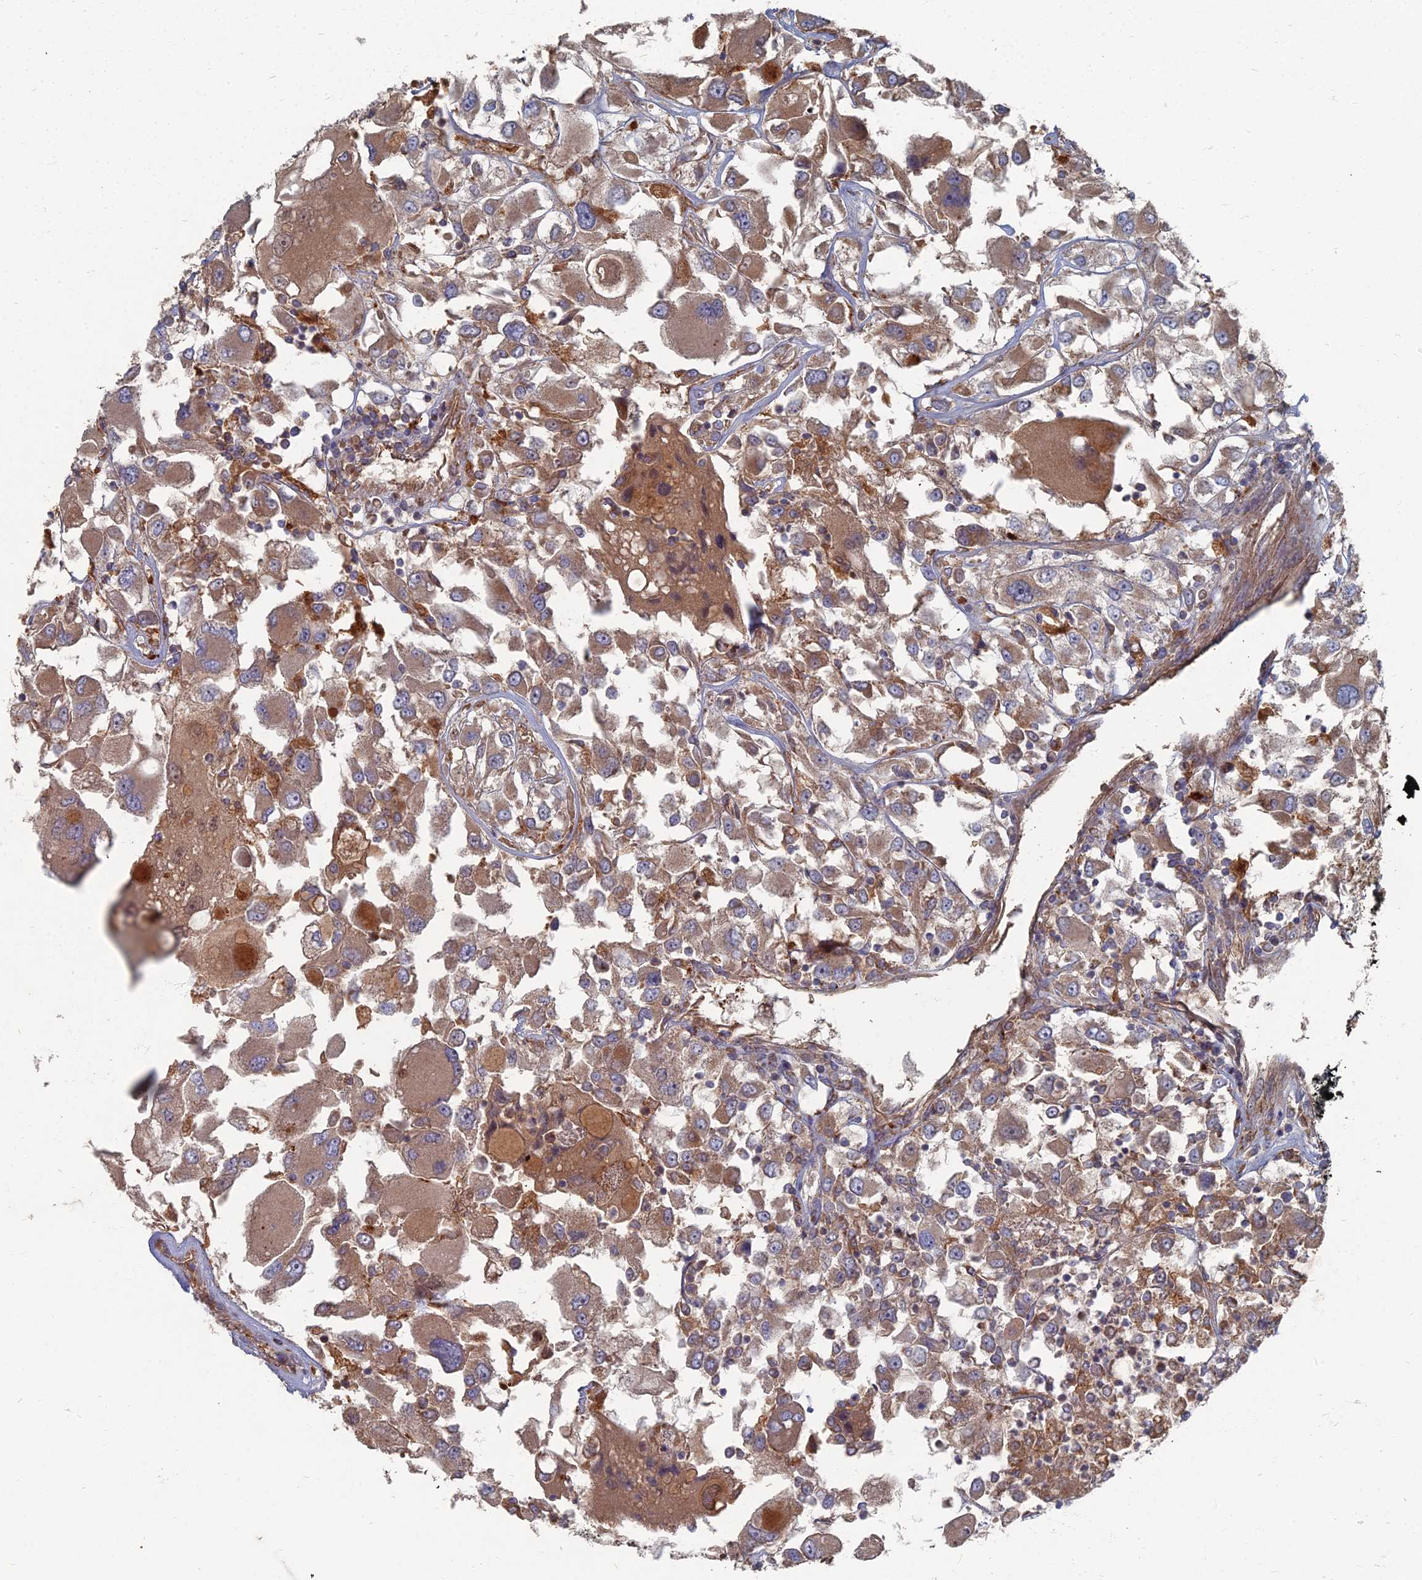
{"staining": {"intensity": "moderate", "quantity": ">75%", "location": "cytoplasmic/membranous"}, "tissue": "renal cancer", "cell_type": "Tumor cells", "image_type": "cancer", "snomed": [{"axis": "morphology", "description": "Adenocarcinoma, NOS"}, {"axis": "topography", "description": "Kidney"}], "caption": "A high-resolution histopathology image shows IHC staining of renal cancer, which displays moderate cytoplasmic/membranous staining in about >75% of tumor cells.", "gene": "PPCDC", "patient": {"sex": "female", "age": 52}}